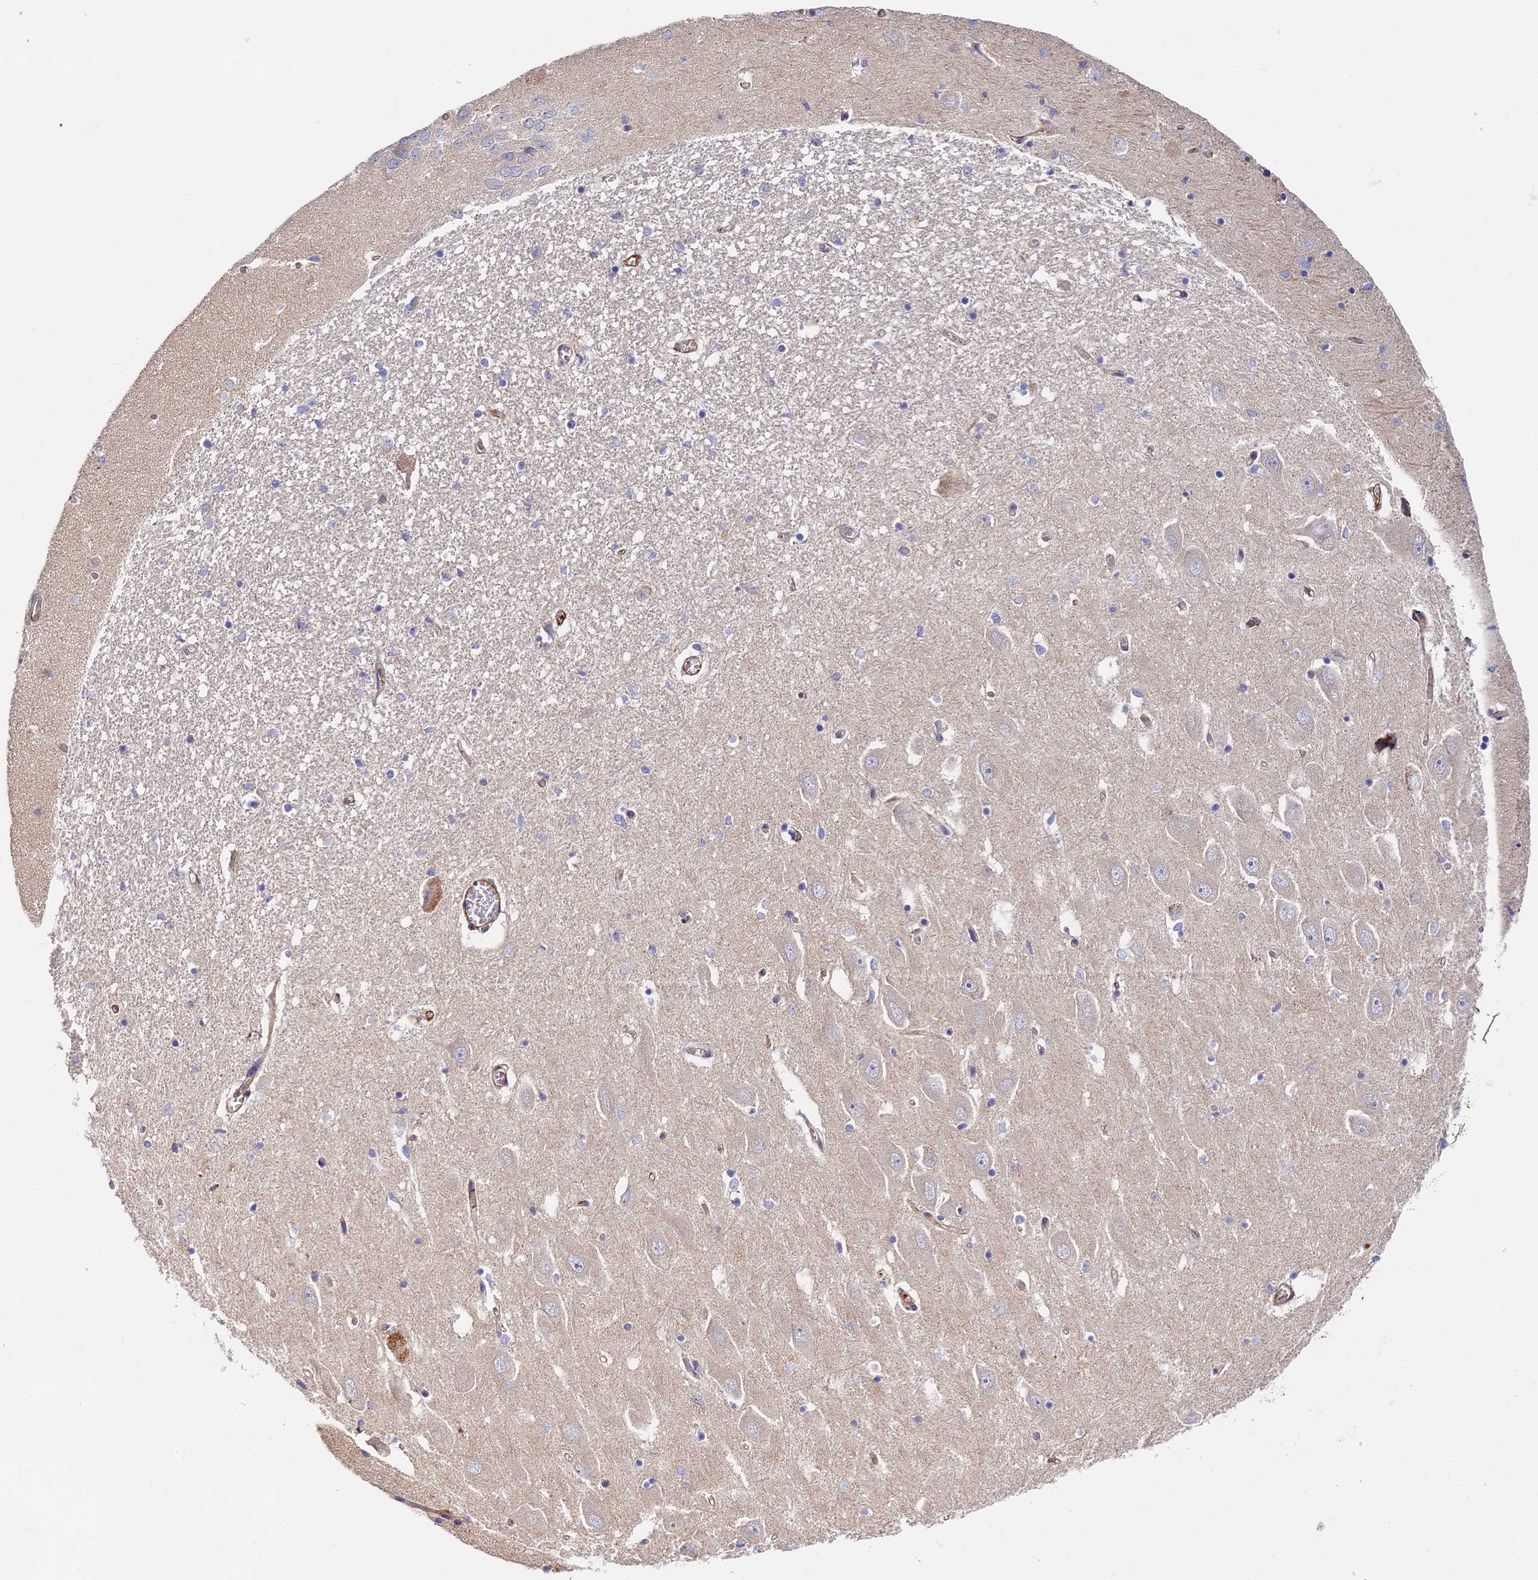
{"staining": {"intensity": "negative", "quantity": "none", "location": "none"}, "tissue": "hippocampus", "cell_type": "Glial cells", "image_type": "normal", "snomed": [{"axis": "morphology", "description": "Normal tissue, NOS"}, {"axis": "topography", "description": "Hippocampus"}], "caption": "High power microscopy histopathology image of an IHC image of unremarkable hippocampus, revealing no significant positivity in glial cells.", "gene": "MISP3", "patient": {"sex": "female", "age": 64}}